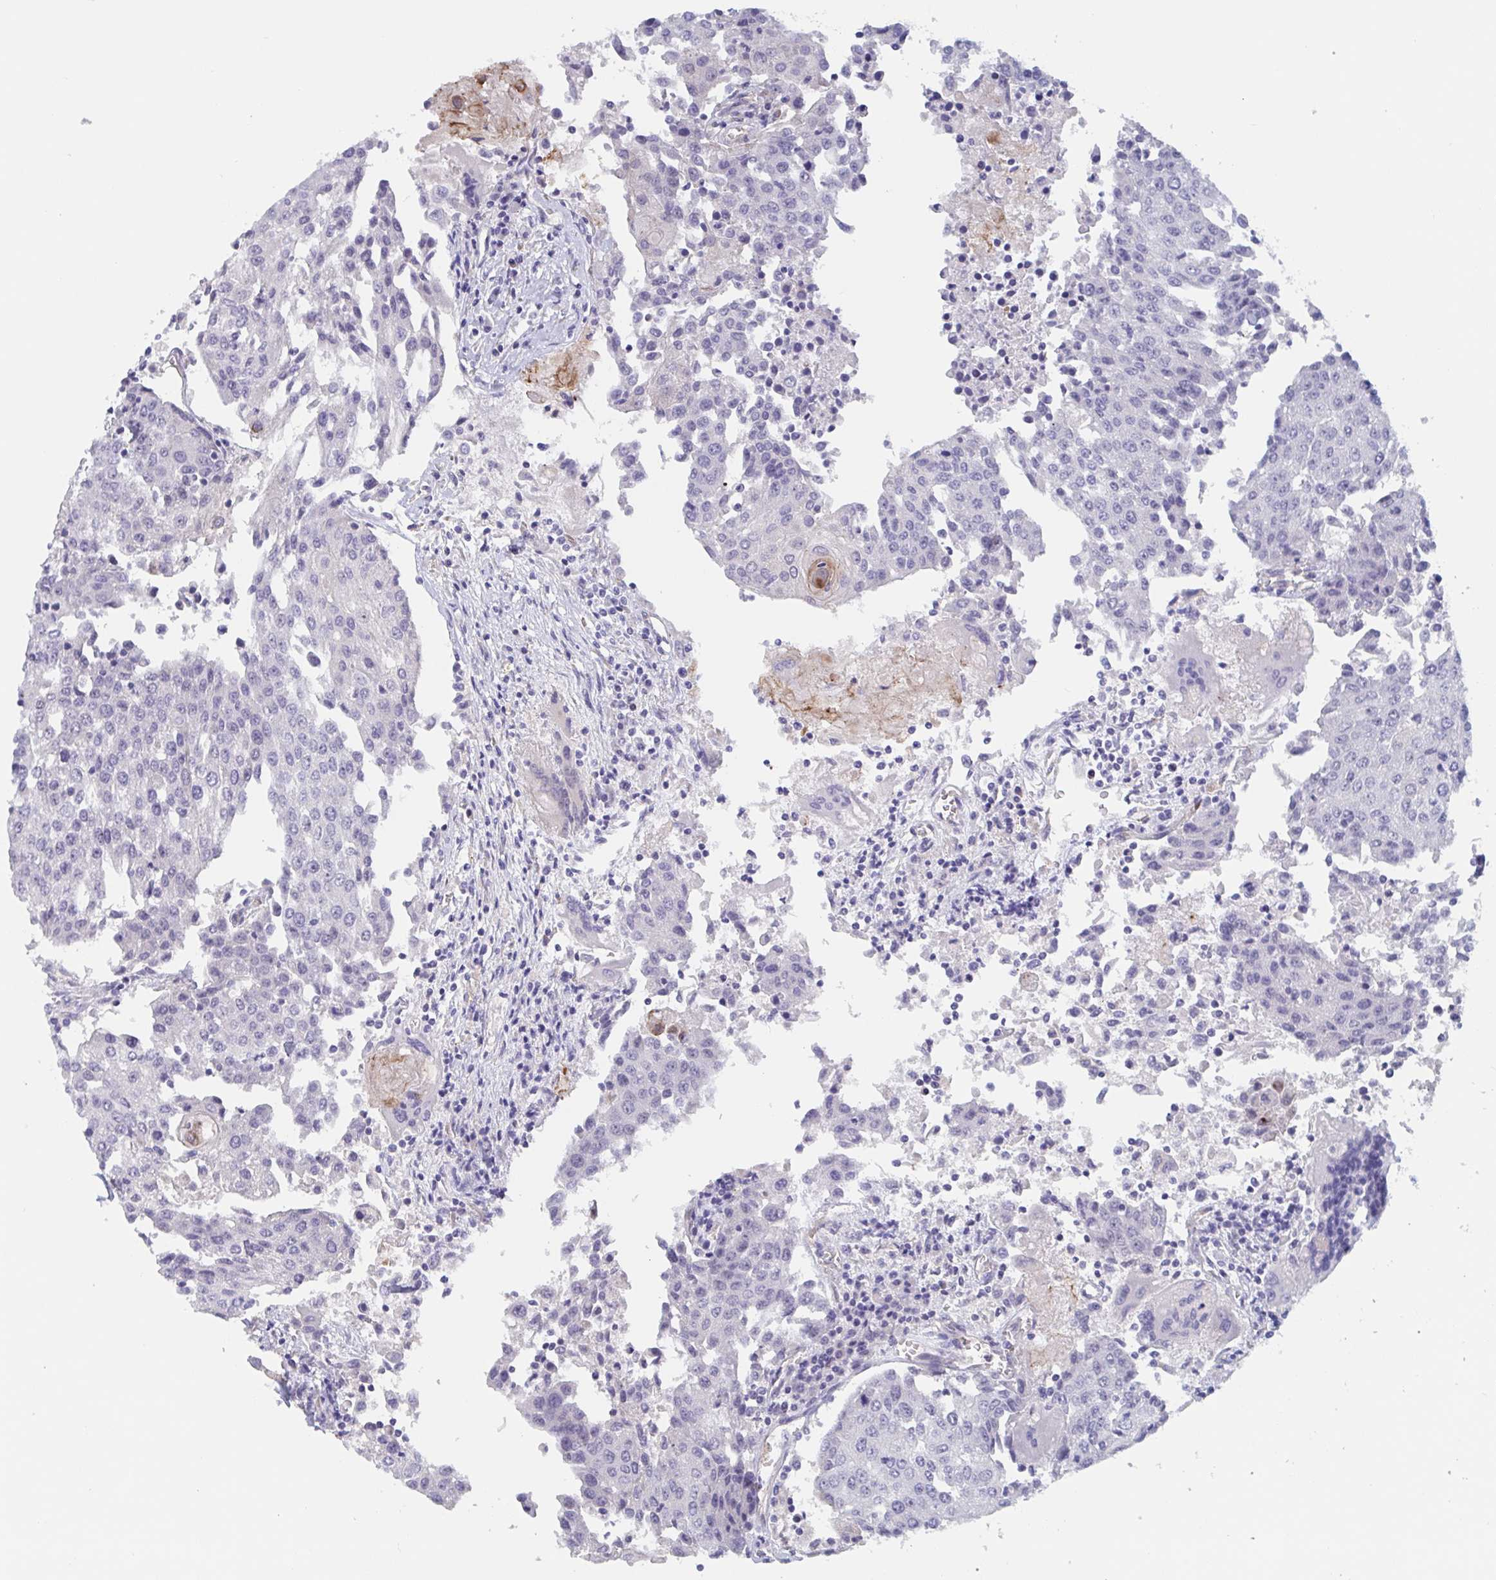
{"staining": {"intensity": "negative", "quantity": "none", "location": "none"}, "tissue": "urothelial cancer", "cell_type": "Tumor cells", "image_type": "cancer", "snomed": [{"axis": "morphology", "description": "Urothelial carcinoma, High grade"}, {"axis": "topography", "description": "Urinary bladder"}], "caption": "Immunohistochemistry of human urothelial cancer displays no expression in tumor cells.", "gene": "ST14", "patient": {"sex": "female", "age": 85}}